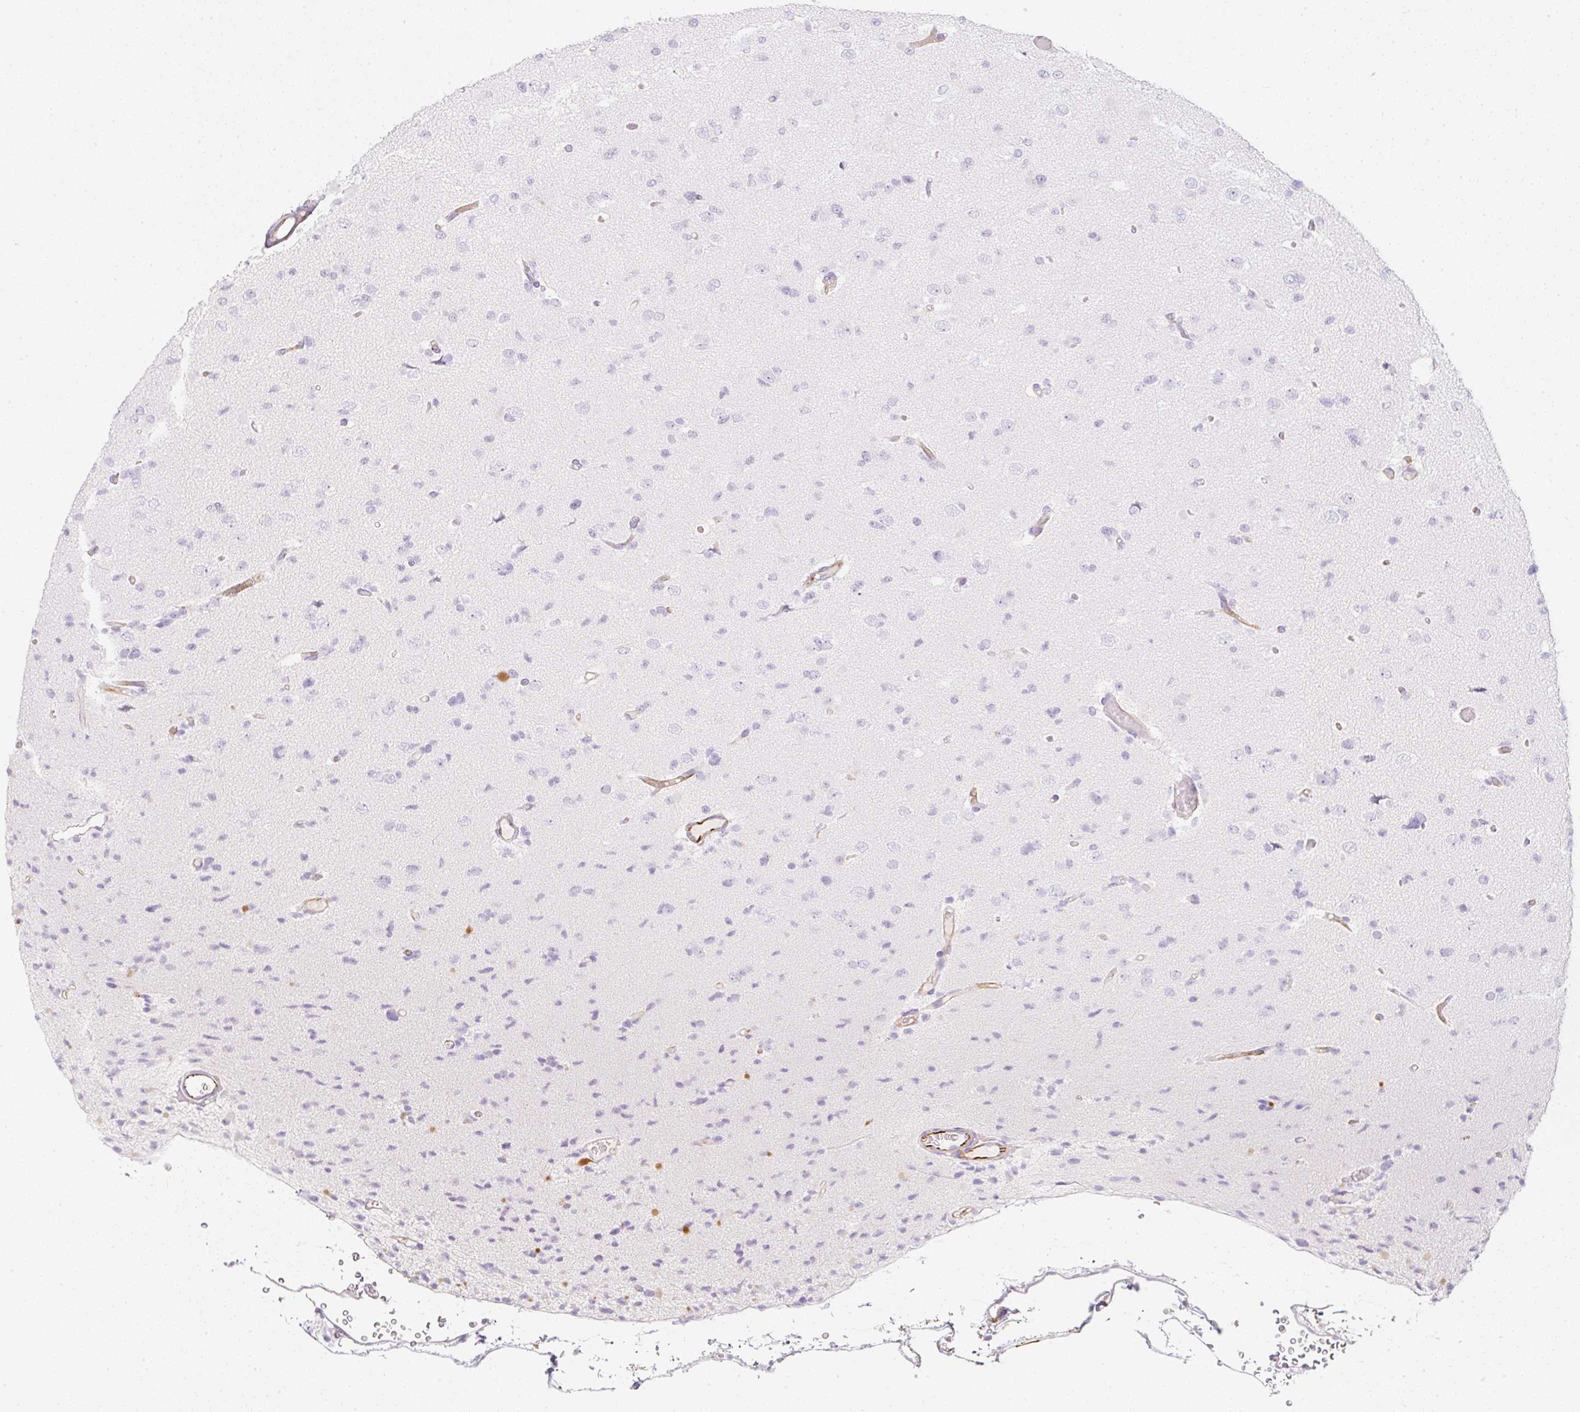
{"staining": {"intensity": "negative", "quantity": "none", "location": "none"}, "tissue": "glioma", "cell_type": "Tumor cells", "image_type": "cancer", "snomed": [{"axis": "morphology", "description": "Glioma, malignant, Low grade"}, {"axis": "topography", "description": "Brain"}], "caption": "IHC image of malignant glioma (low-grade) stained for a protein (brown), which shows no positivity in tumor cells. (Brightfield microscopy of DAB (3,3'-diaminobenzidine) immunohistochemistry at high magnification).", "gene": "ZNF689", "patient": {"sex": "female", "age": 22}}